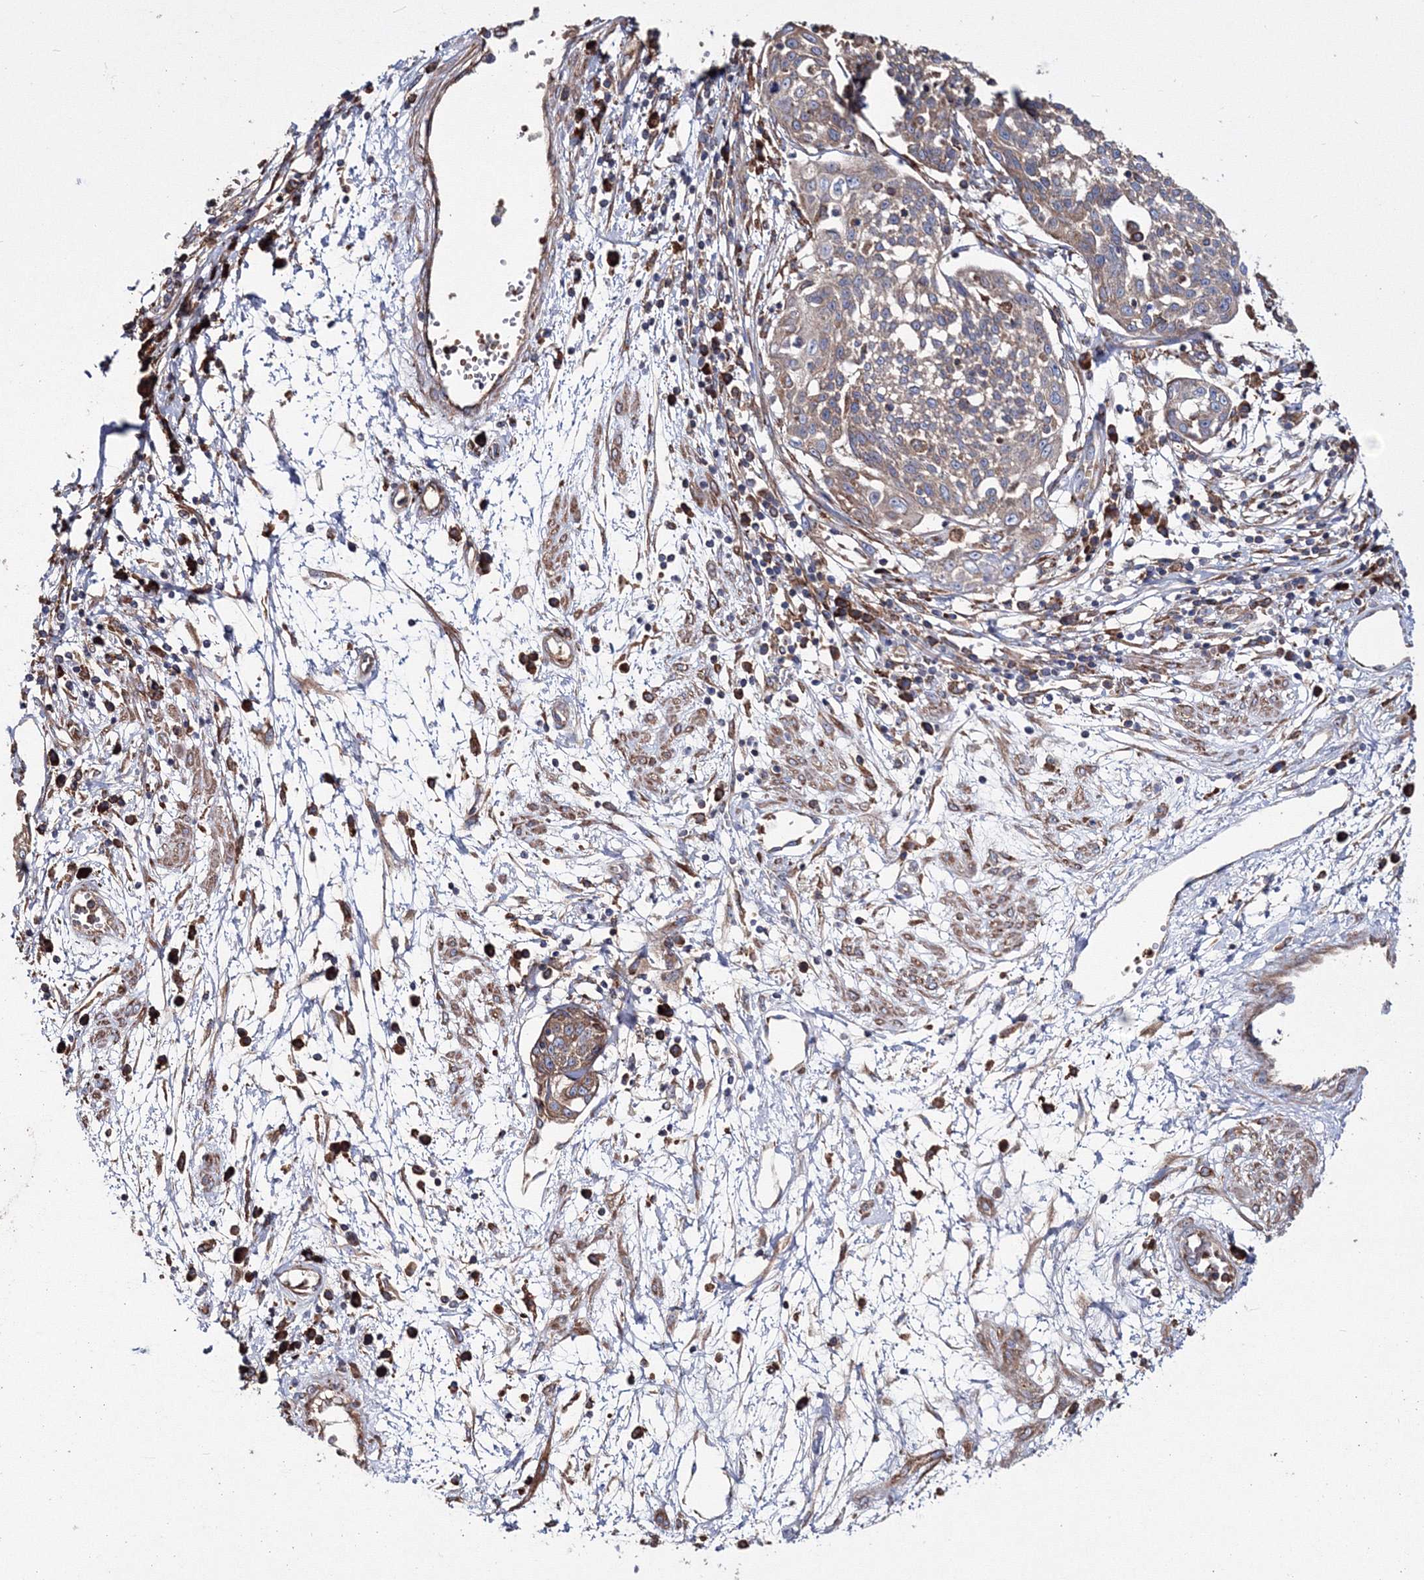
{"staining": {"intensity": "weak", "quantity": "25%-75%", "location": "cytoplasmic/membranous"}, "tissue": "cervical cancer", "cell_type": "Tumor cells", "image_type": "cancer", "snomed": [{"axis": "morphology", "description": "Squamous cell carcinoma, NOS"}, {"axis": "topography", "description": "Cervix"}], "caption": "Protein expression analysis of human squamous cell carcinoma (cervical) reveals weak cytoplasmic/membranous expression in about 25%-75% of tumor cells.", "gene": "VPS8", "patient": {"sex": "female", "age": 34}}